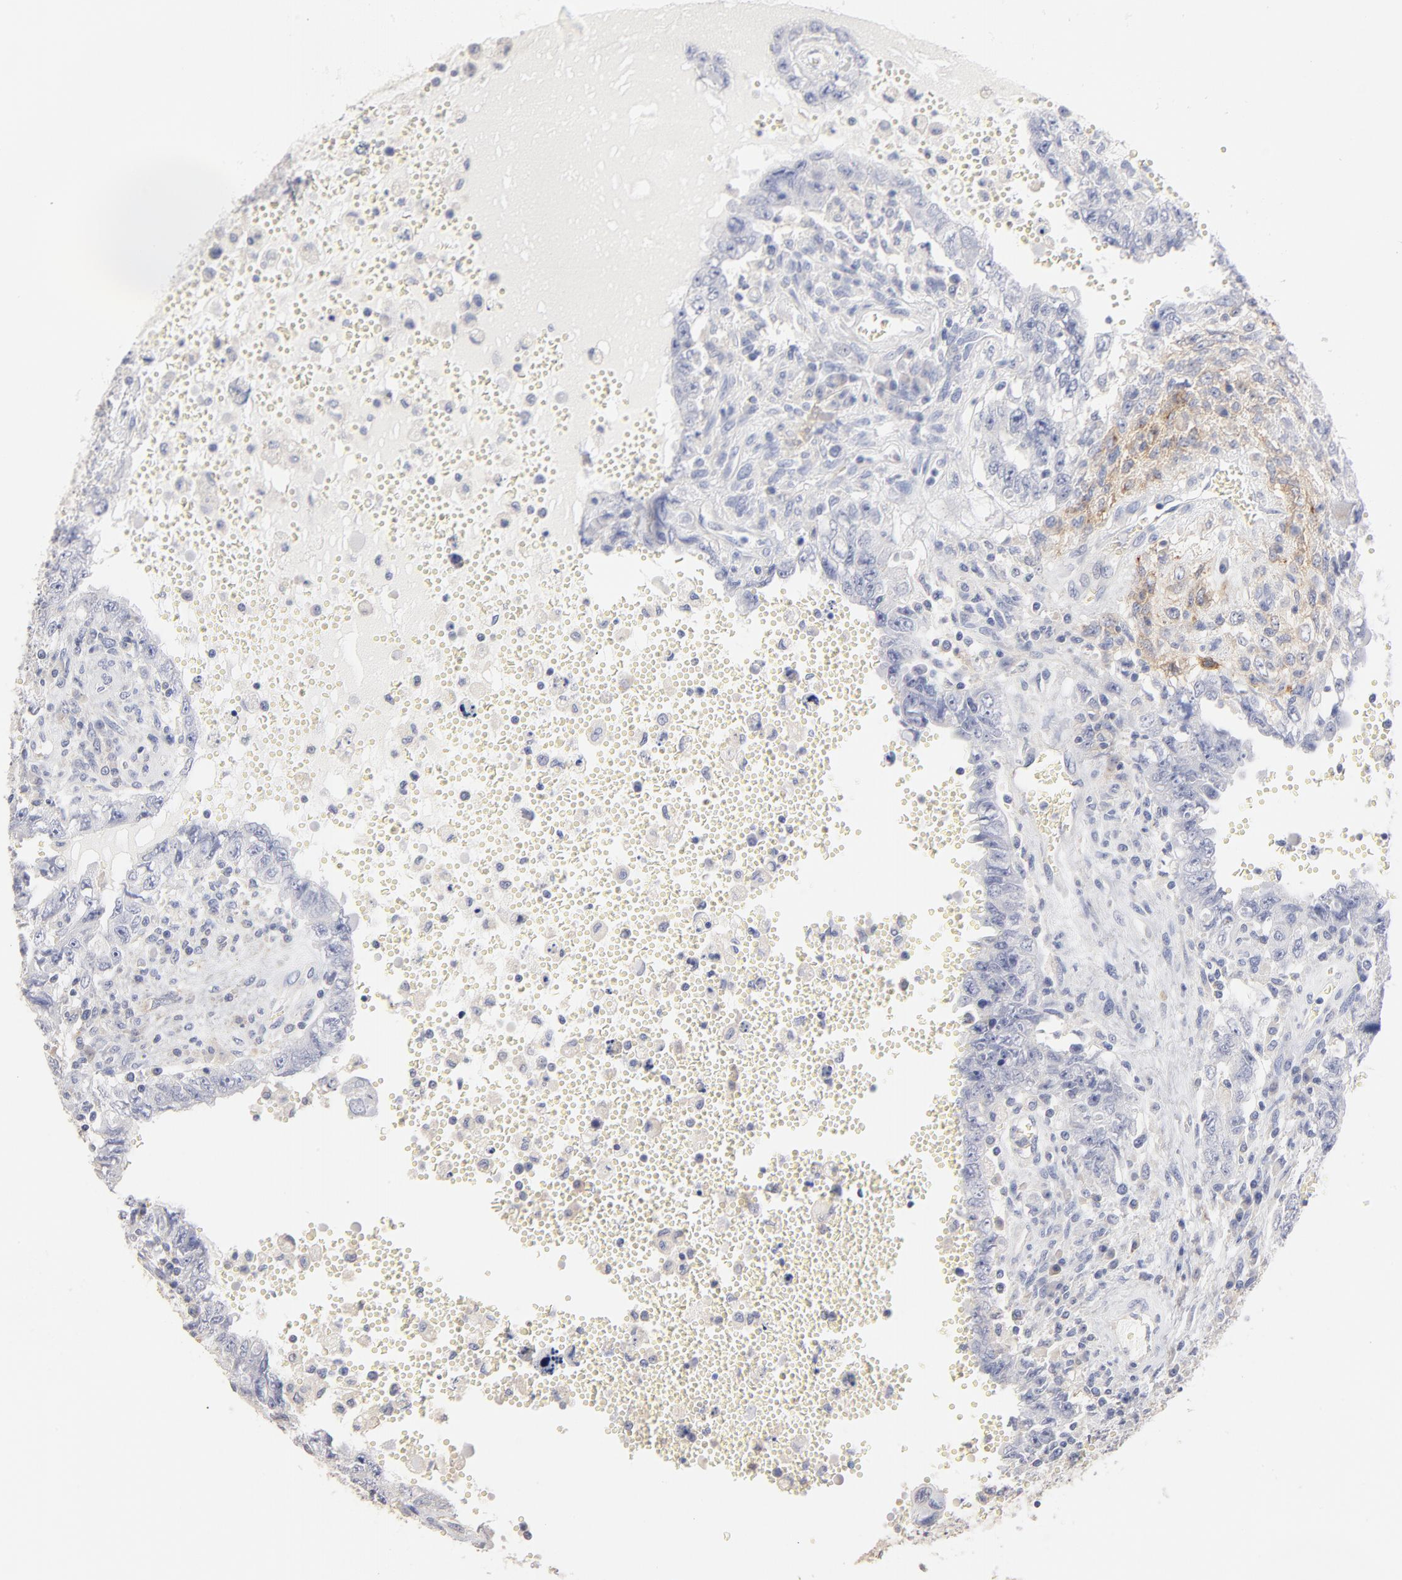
{"staining": {"intensity": "negative", "quantity": "none", "location": "none"}, "tissue": "testis cancer", "cell_type": "Tumor cells", "image_type": "cancer", "snomed": [{"axis": "morphology", "description": "Carcinoma, Embryonal, NOS"}, {"axis": "topography", "description": "Testis"}], "caption": "This is an immunohistochemistry micrograph of human testis cancer (embryonal carcinoma). There is no positivity in tumor cells.", "gene": "ITGA8", "patient": {"sex": "male", "age": 26}}